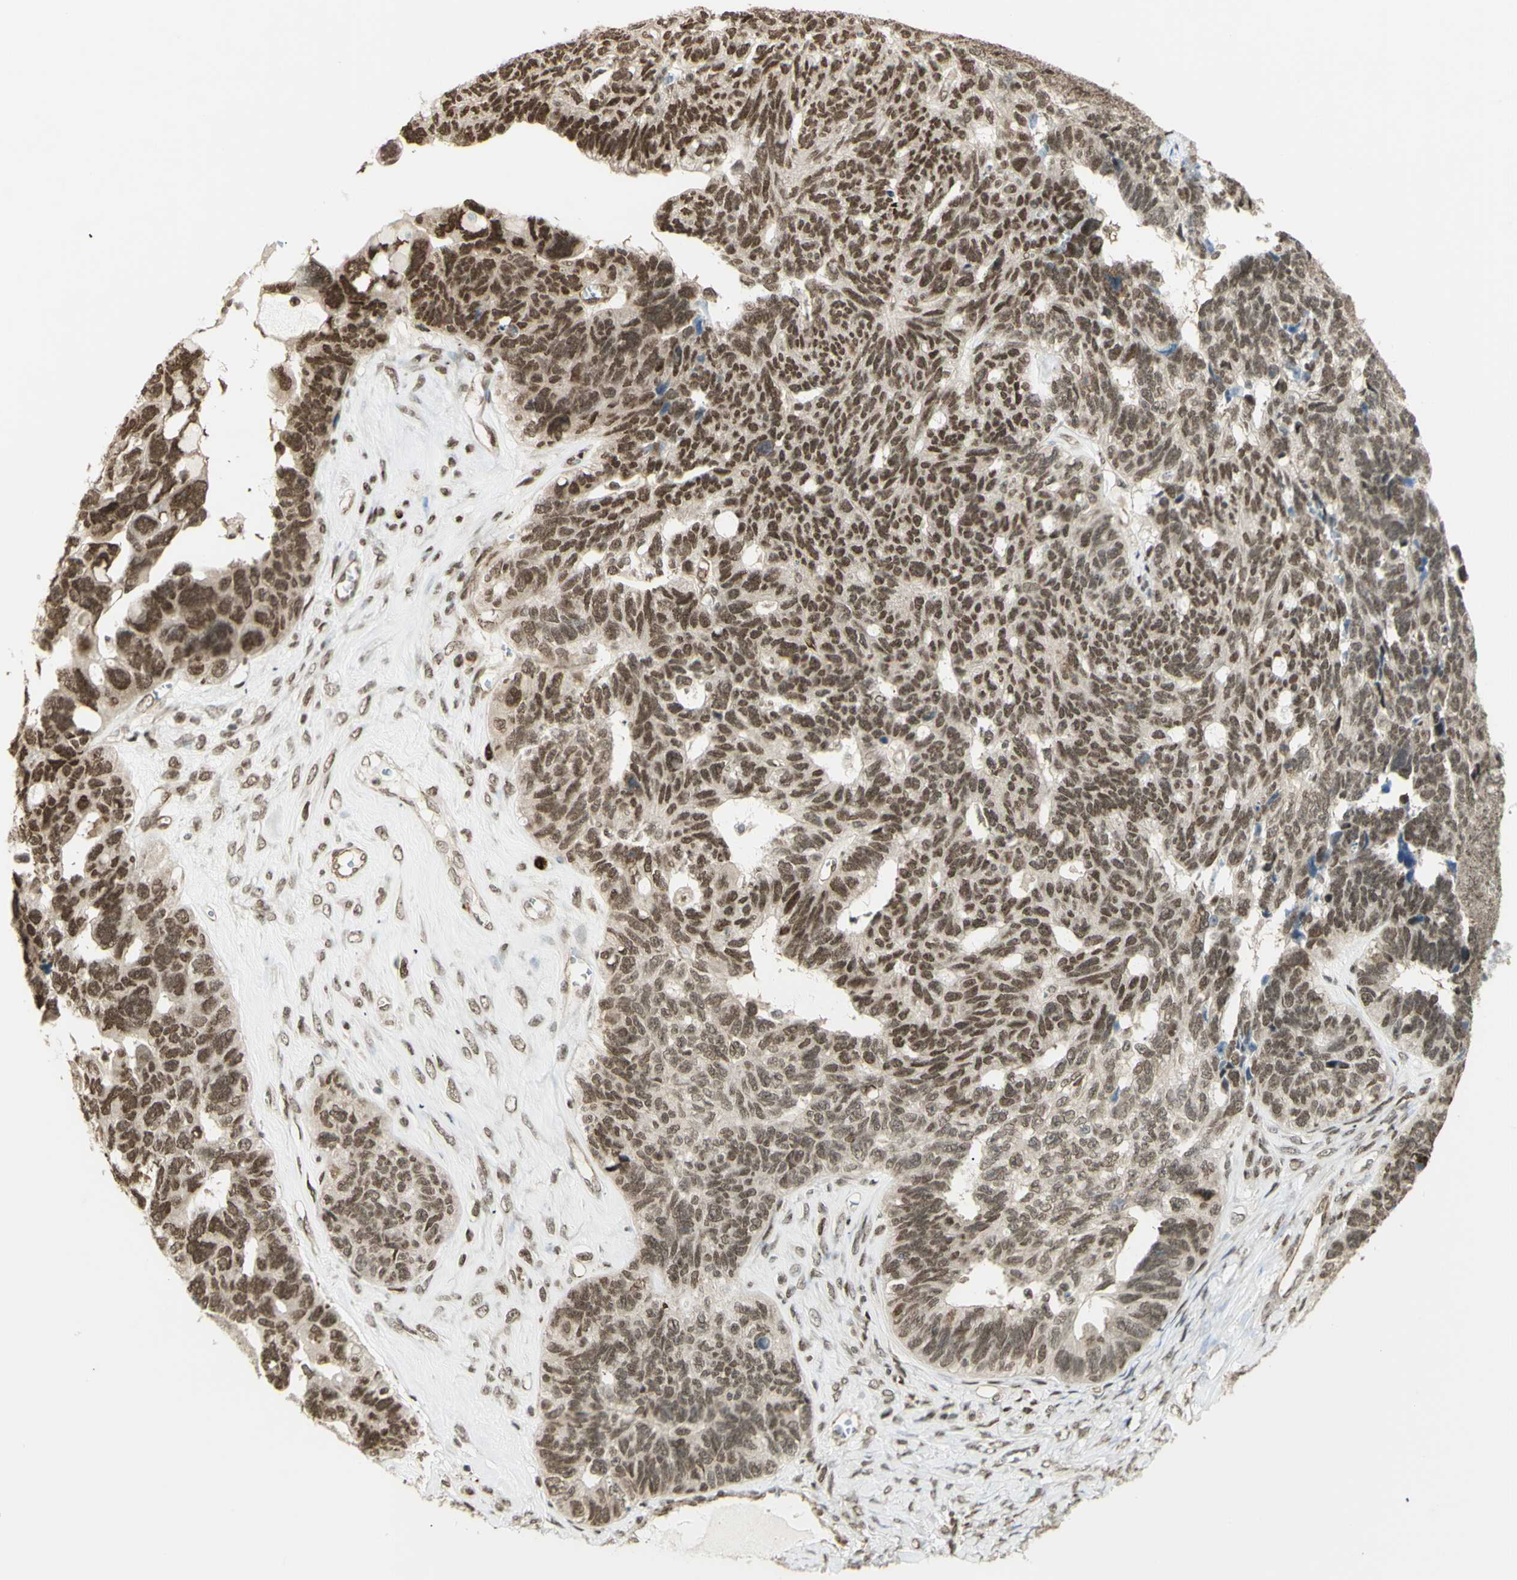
{"staining": {"intensity": "moderate", "quantity": ">75%", "location": "nuclear"}, "tissue": "ovarian cancer", "cell_type": "Tumor cells", "image_type": "cancer", "snomed": [{"axis": "morphology", "description": "Cystadenocarcinoma, serous, NOS"}, {"axis": "topography", "description": "Ovary"}], "caption": "Immunohistochemical staining of ovarian cancer demonstrates moderate nuclear protein staining in about >75% of tumor cells.", "gene": "ZMYM6", "patient": {"sex": "female", "age": 79}}